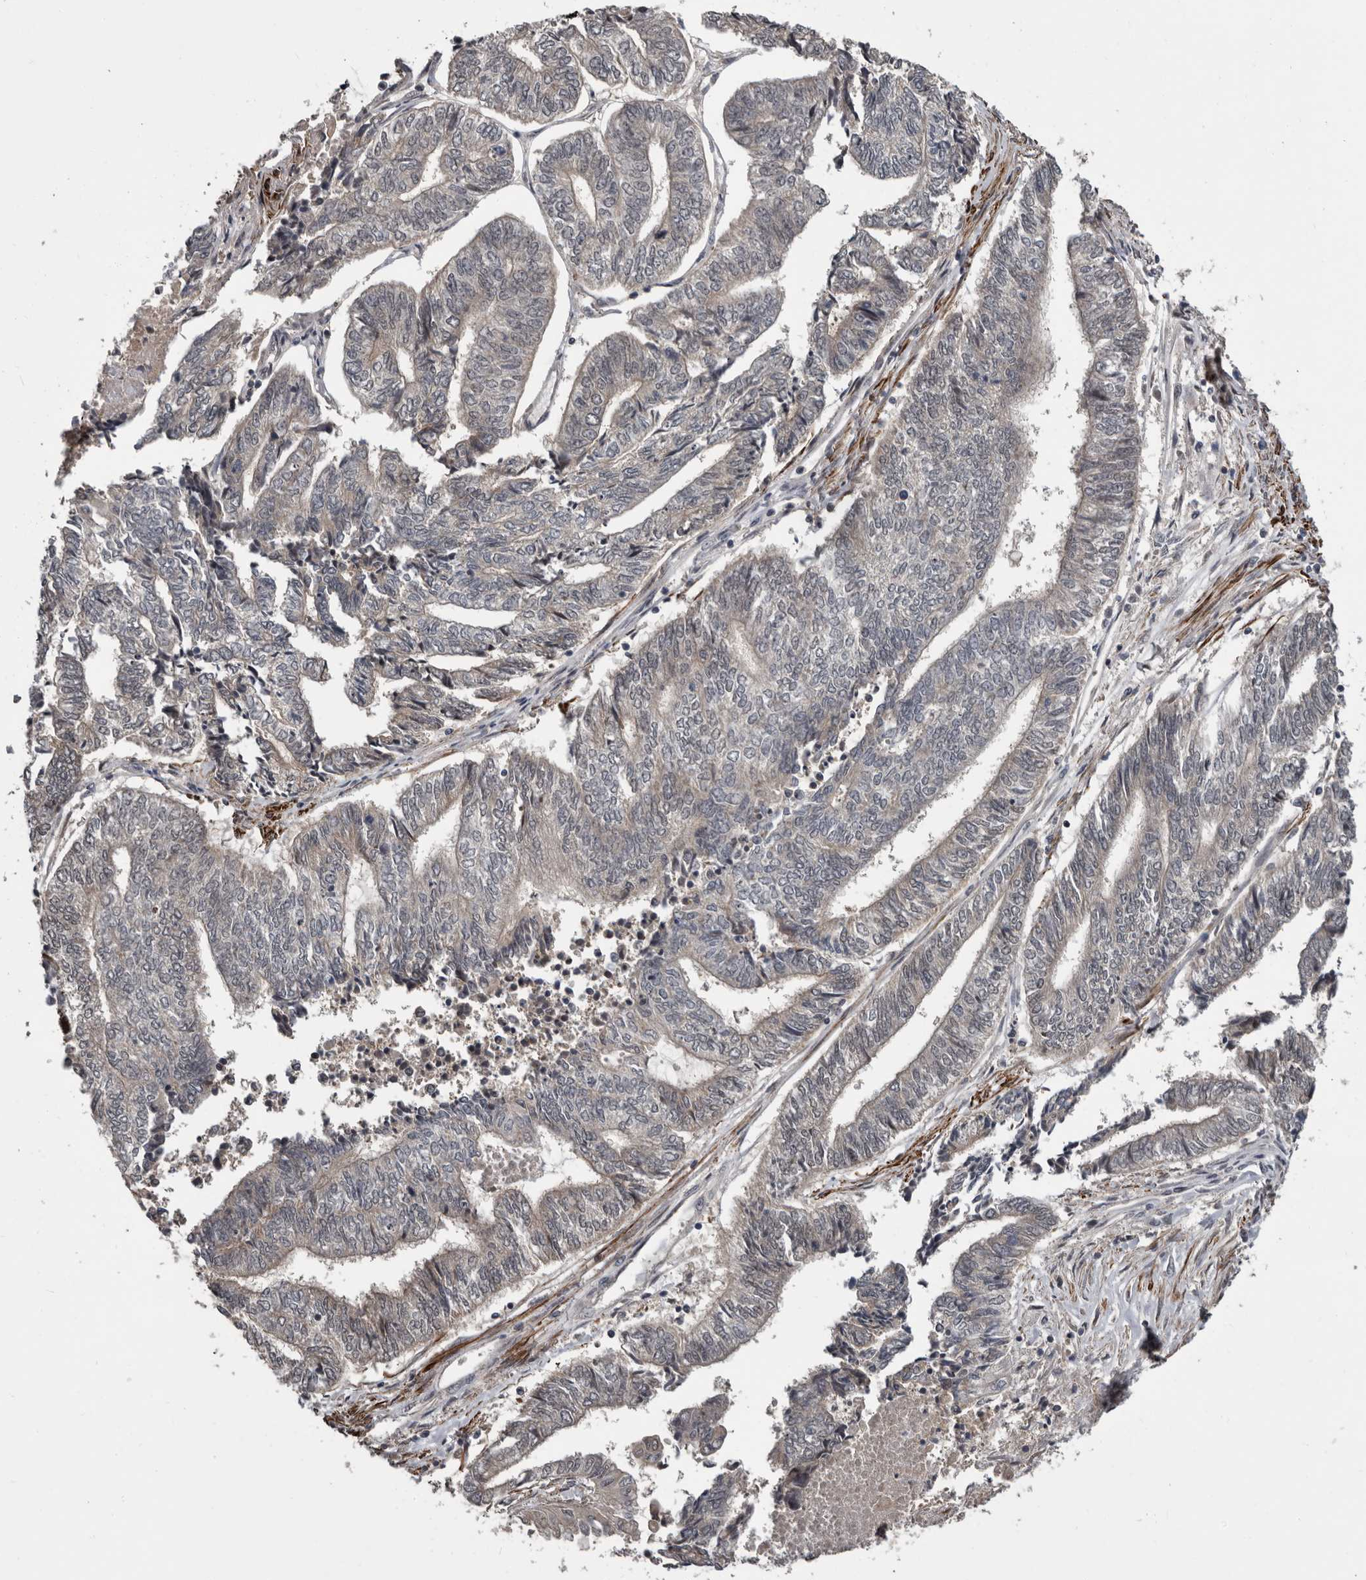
{"staining": {"intensity": "weak", "quantity": "<25%", "location": "cytoplasmic/membranous"}, "tissue": "endometrial cancer", "cell_type": "Tumor cells", "image_type": "cancer", "snomed": [{"axis": "morphology", "description": "Adenocarcinoma, NOS"}, {"axis": "topography", "description": "Uterus"}, {"axis": "topography", "description": "Endometrium"}], "caption": "DAB (3,3'-diaminobenzidine) immunohistochemical staining of endometrial adenocarcinoma shows no significant expression in tumor cells.", "gene": "FGFR4", "patient": {"sex": "female", "age": 70}}